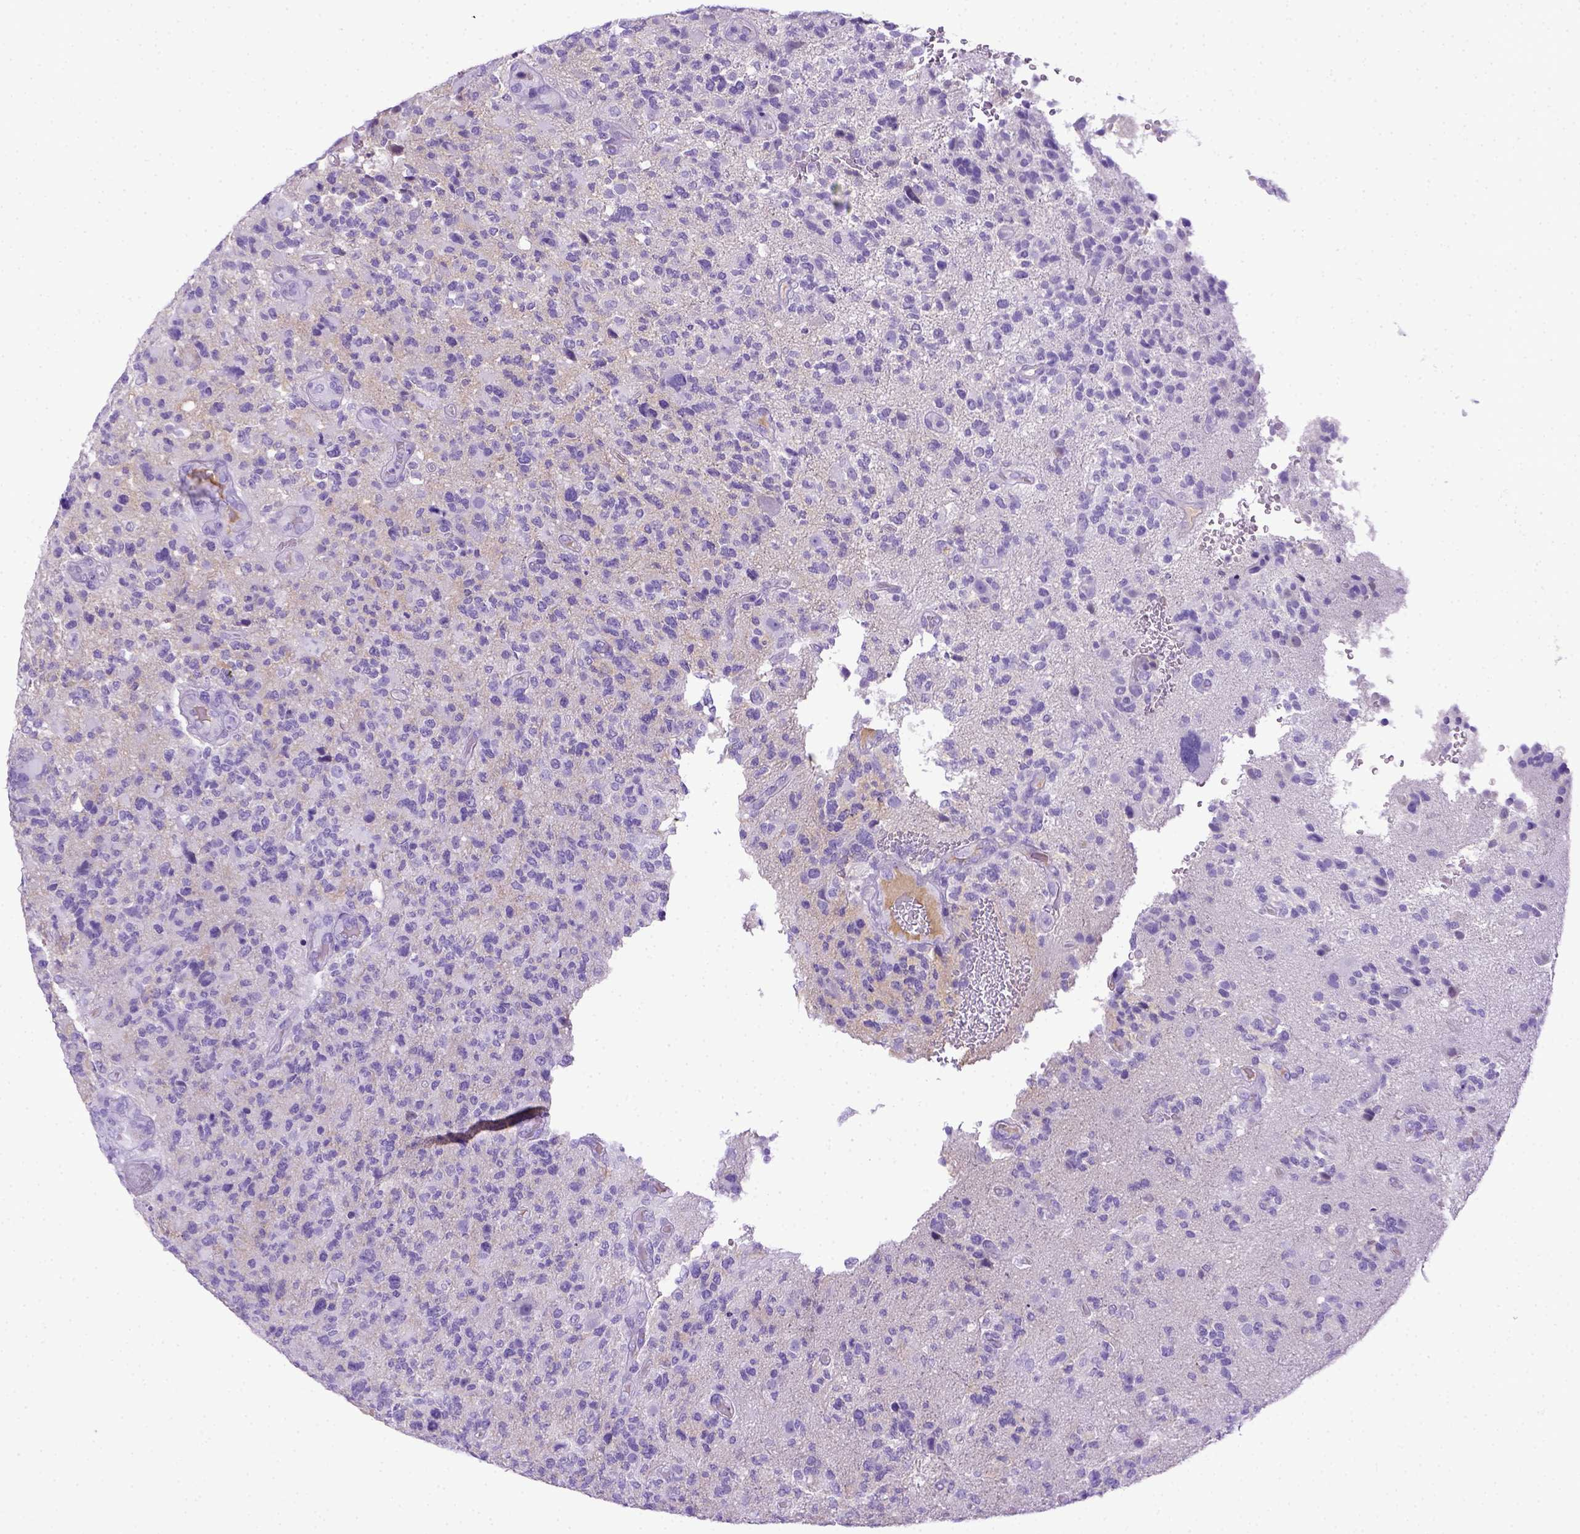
{"staining": {"intensity": "negative", "quantity": "none", "location": "none"}, "tissue": "glioma", "cell_type": "Tumor cells", "image_type": "cancer", "snomed": [{"axis": "morphology", "description": "Glioma, malignant, High grade"}, {"axis": "topography", "description": "Brain"}], "caption": "Image shows no protein positivity in tumor cells of glioma tissue. (Stains: DAB (3,3'-diaminobenzidine) immunohistochemistry (IHC) with hematoxylin counter stain, Microscopy: brightfield microscopy at high magnification).", "gene": "ITIH4", "patient": {"sex": "female", "age": 71}}